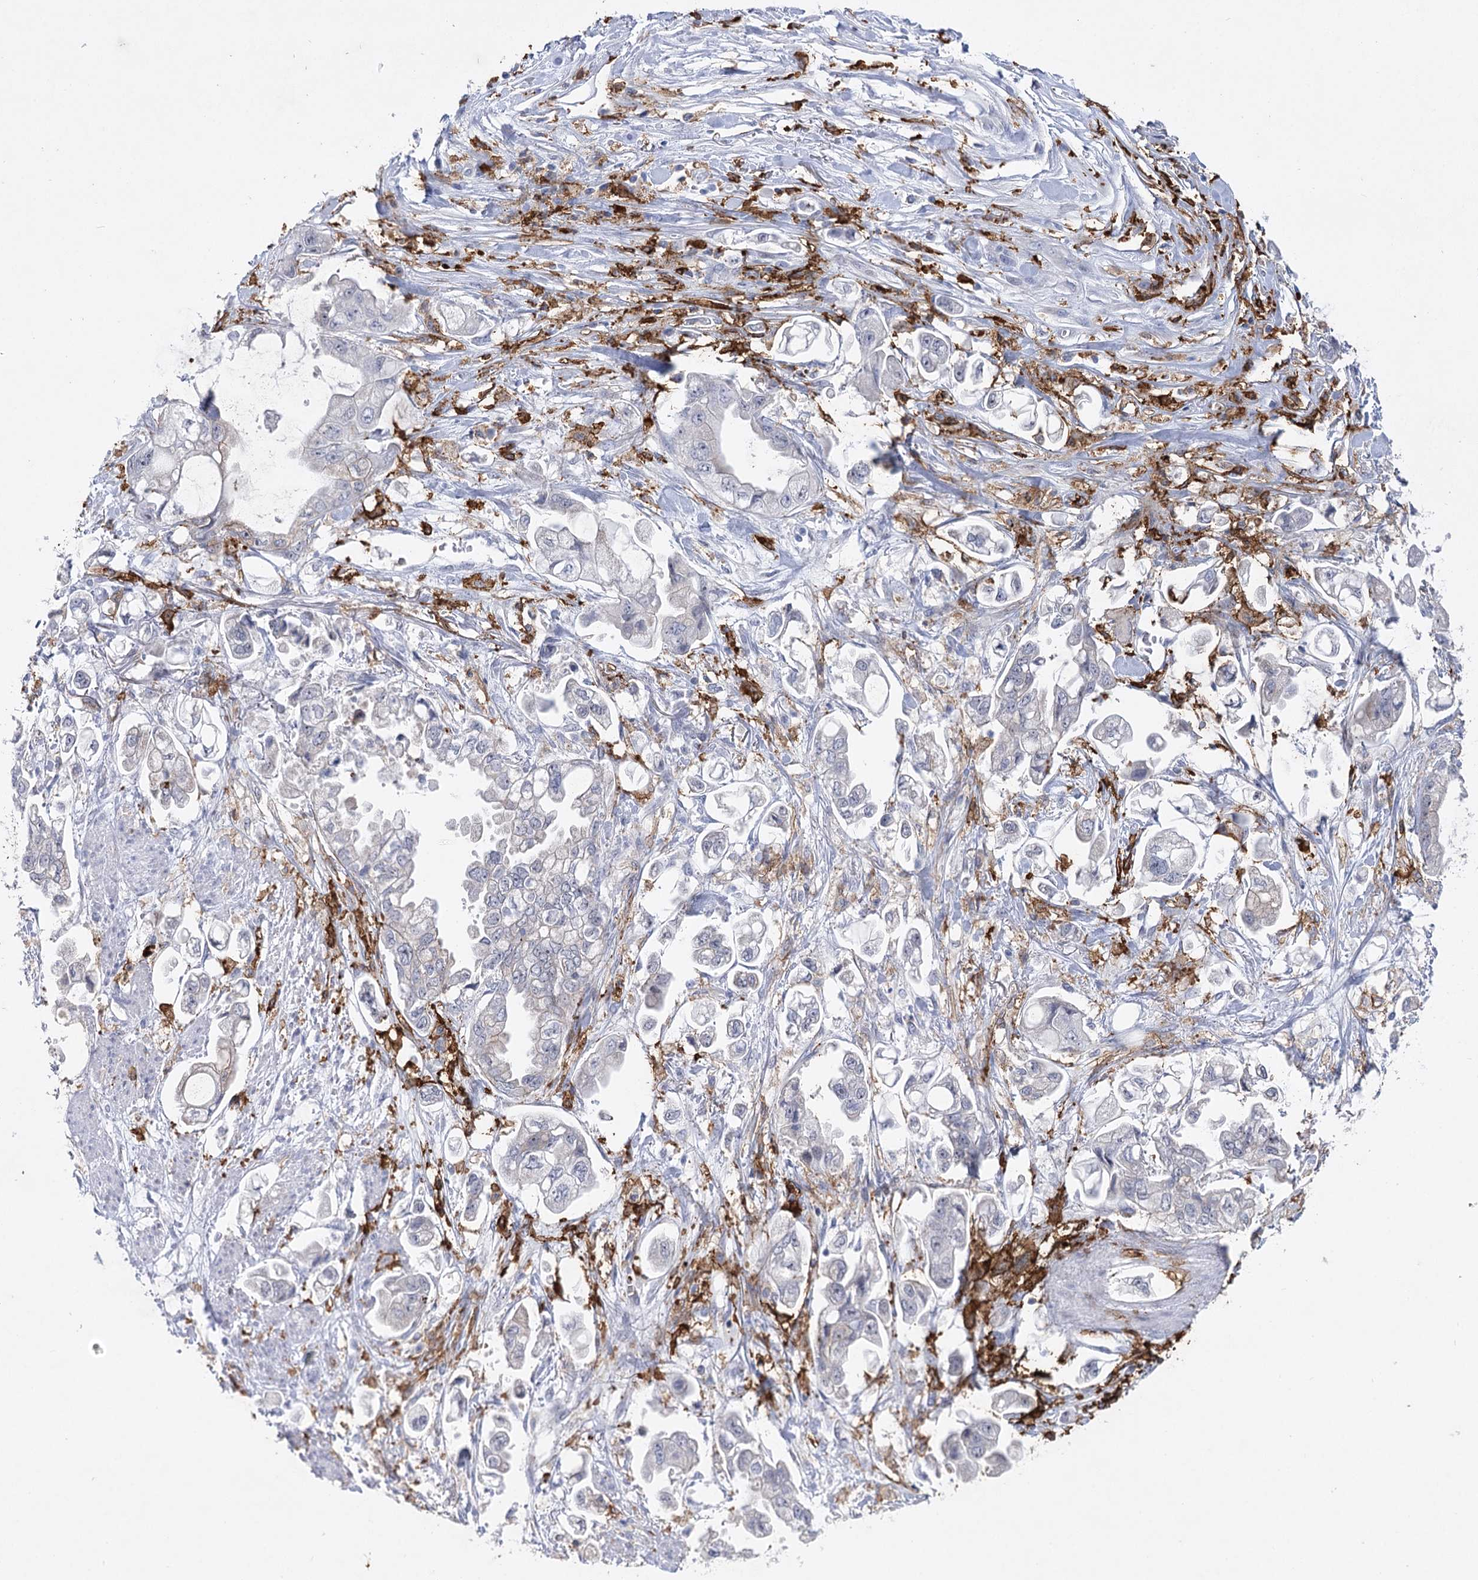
{"staining": {"intensity": "negative", "quantity": "none", "location": "none"}, "tissue": "stomach cancer", "cell_type": "Tumor cells", "image_type": "cancer", "snomed": [{"axis": "morphology", "description": "Adenocarcinoma, NOS"}, {"axis": "topography", "description": "Stomach"}], "caption": "IHC image of stomach cancer (adenocarcinoma) stained for a protein (brown), which exhibits no expression in tumor cells.", "gene": "PIWIL4", "patient": {"sex": "male", "age": 62}}